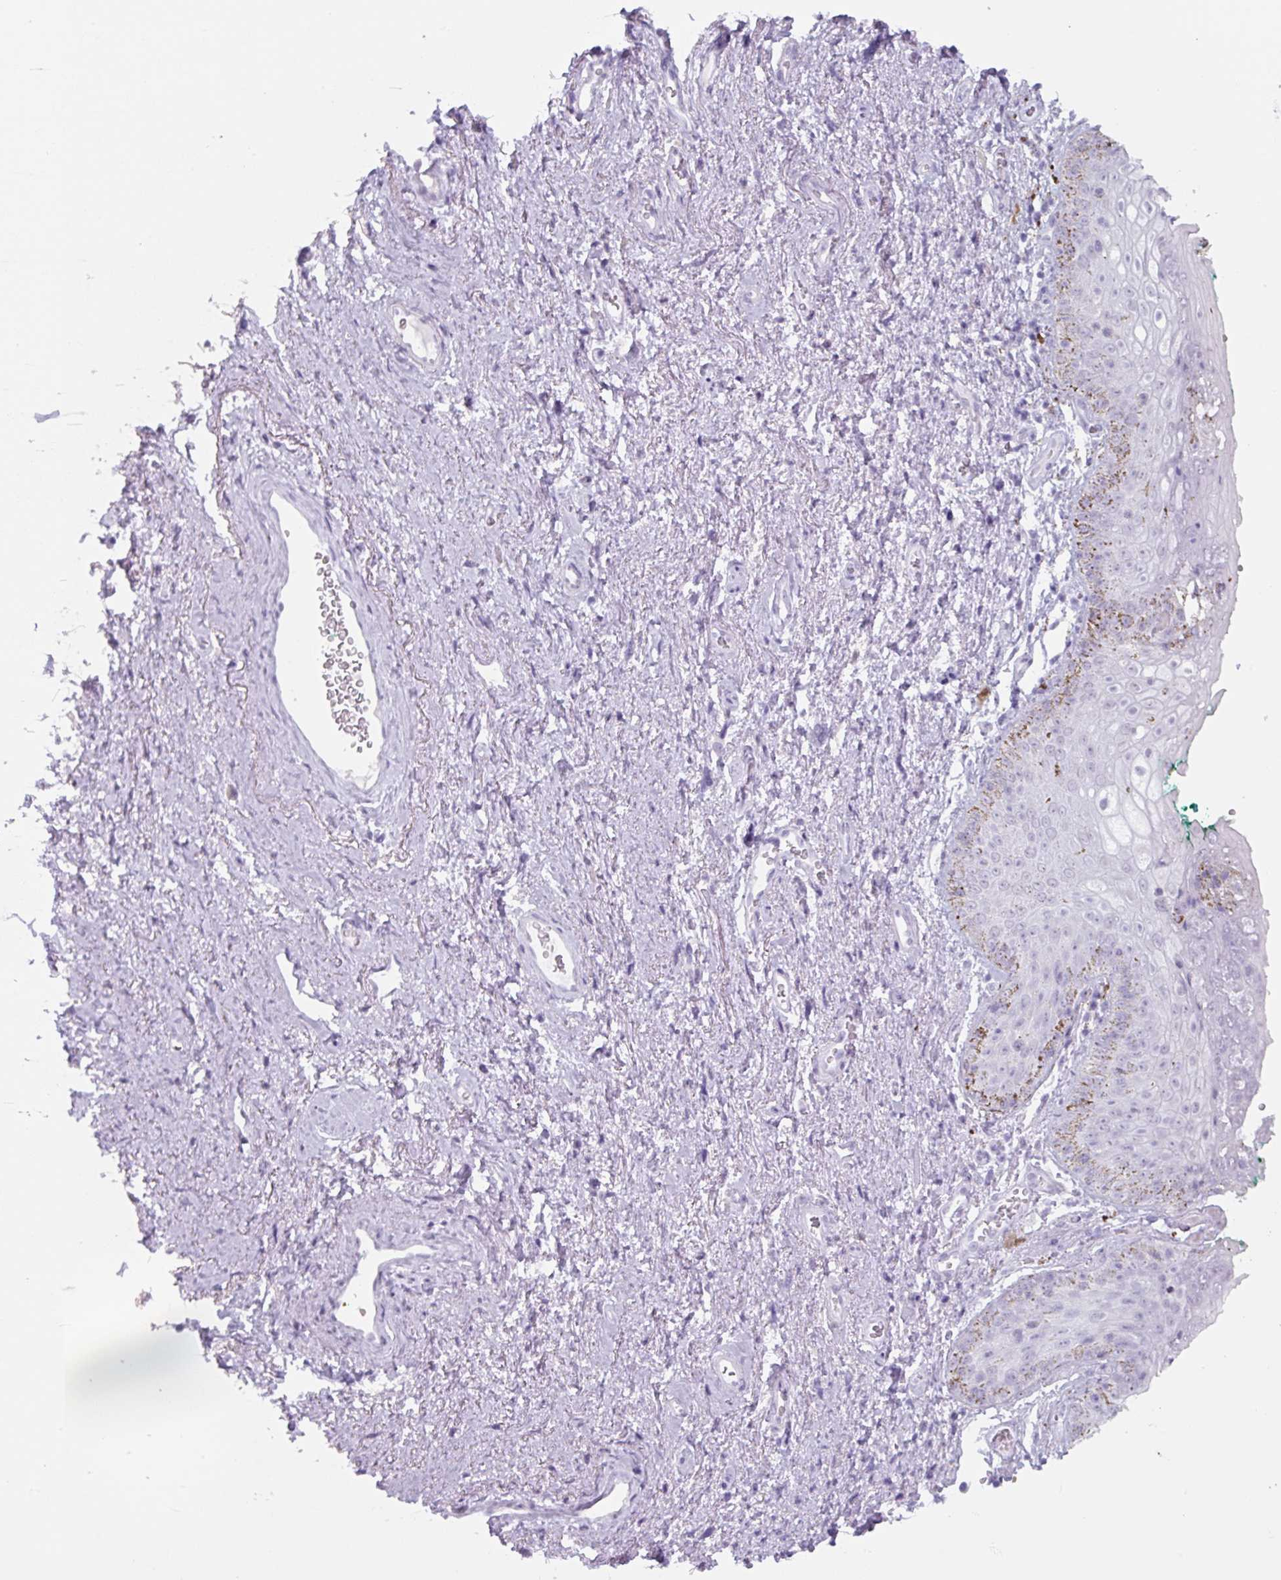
{"staining": {"intensity": "negative", "quantity": "none", "location": "none"}, "tissue": "vagina", "cell_type": "Squamous epithelial cells", "image_type": "normal", "snomed": [{"axis": "morphology", "description": "Normal tissue, NOS"}, {"axis": "topography", "description": "Vulva"}, {"axis": "topography", "description": "Vagina"}, {"axis": "topography", "description": "Peripheral nerve tissue"}], "caption": "Immunohistochemistry photomicrograph of benign vagina: human vagina stained with DAB shows no significant protein positivity in squamous epithelial cells.", "gene": "TNFRSF8", "patient": {"sex": "female", "age": 66}}